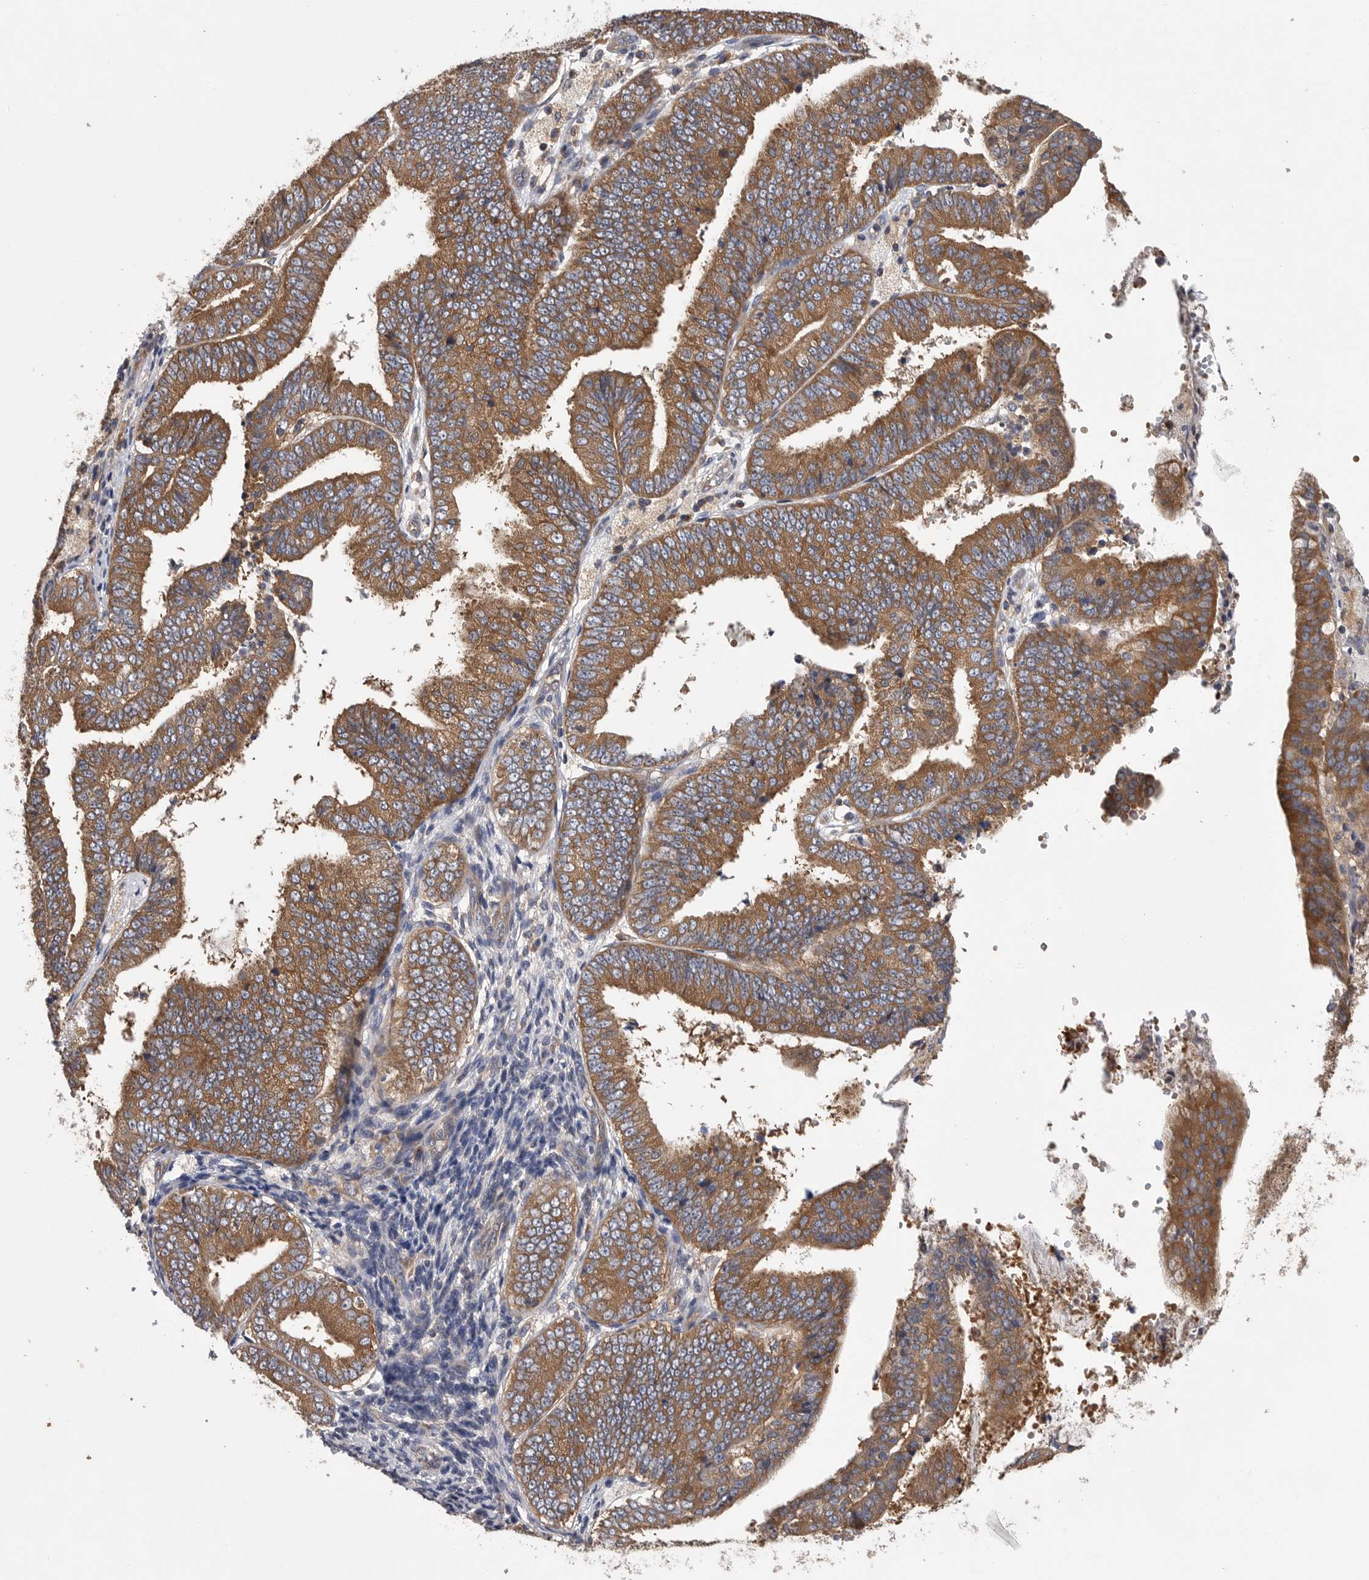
{"staining": {"intensity": "strong", "quantity": ">75%", "location": "cytoplasmic/membranous"}, "tissue": "endometrial cancer", "cell_type": "Tumor cells", "image_type": "cancer", "snomed": [{"axis": "morphology", "description": "Adenocarcinoma, NOS"}, {"axis": "topography", "description": "Endometrium"}], "caption": "Immunohistochemical staining of human endometrial cancer shows strong cytoplasmic/membranous protein expression in approximately >75% of tumor cells. (Brightfield microscopy of DAB IHC at high magnification).", "gene": "OXR1", "patient": {"sex": "female", "age": 63}}